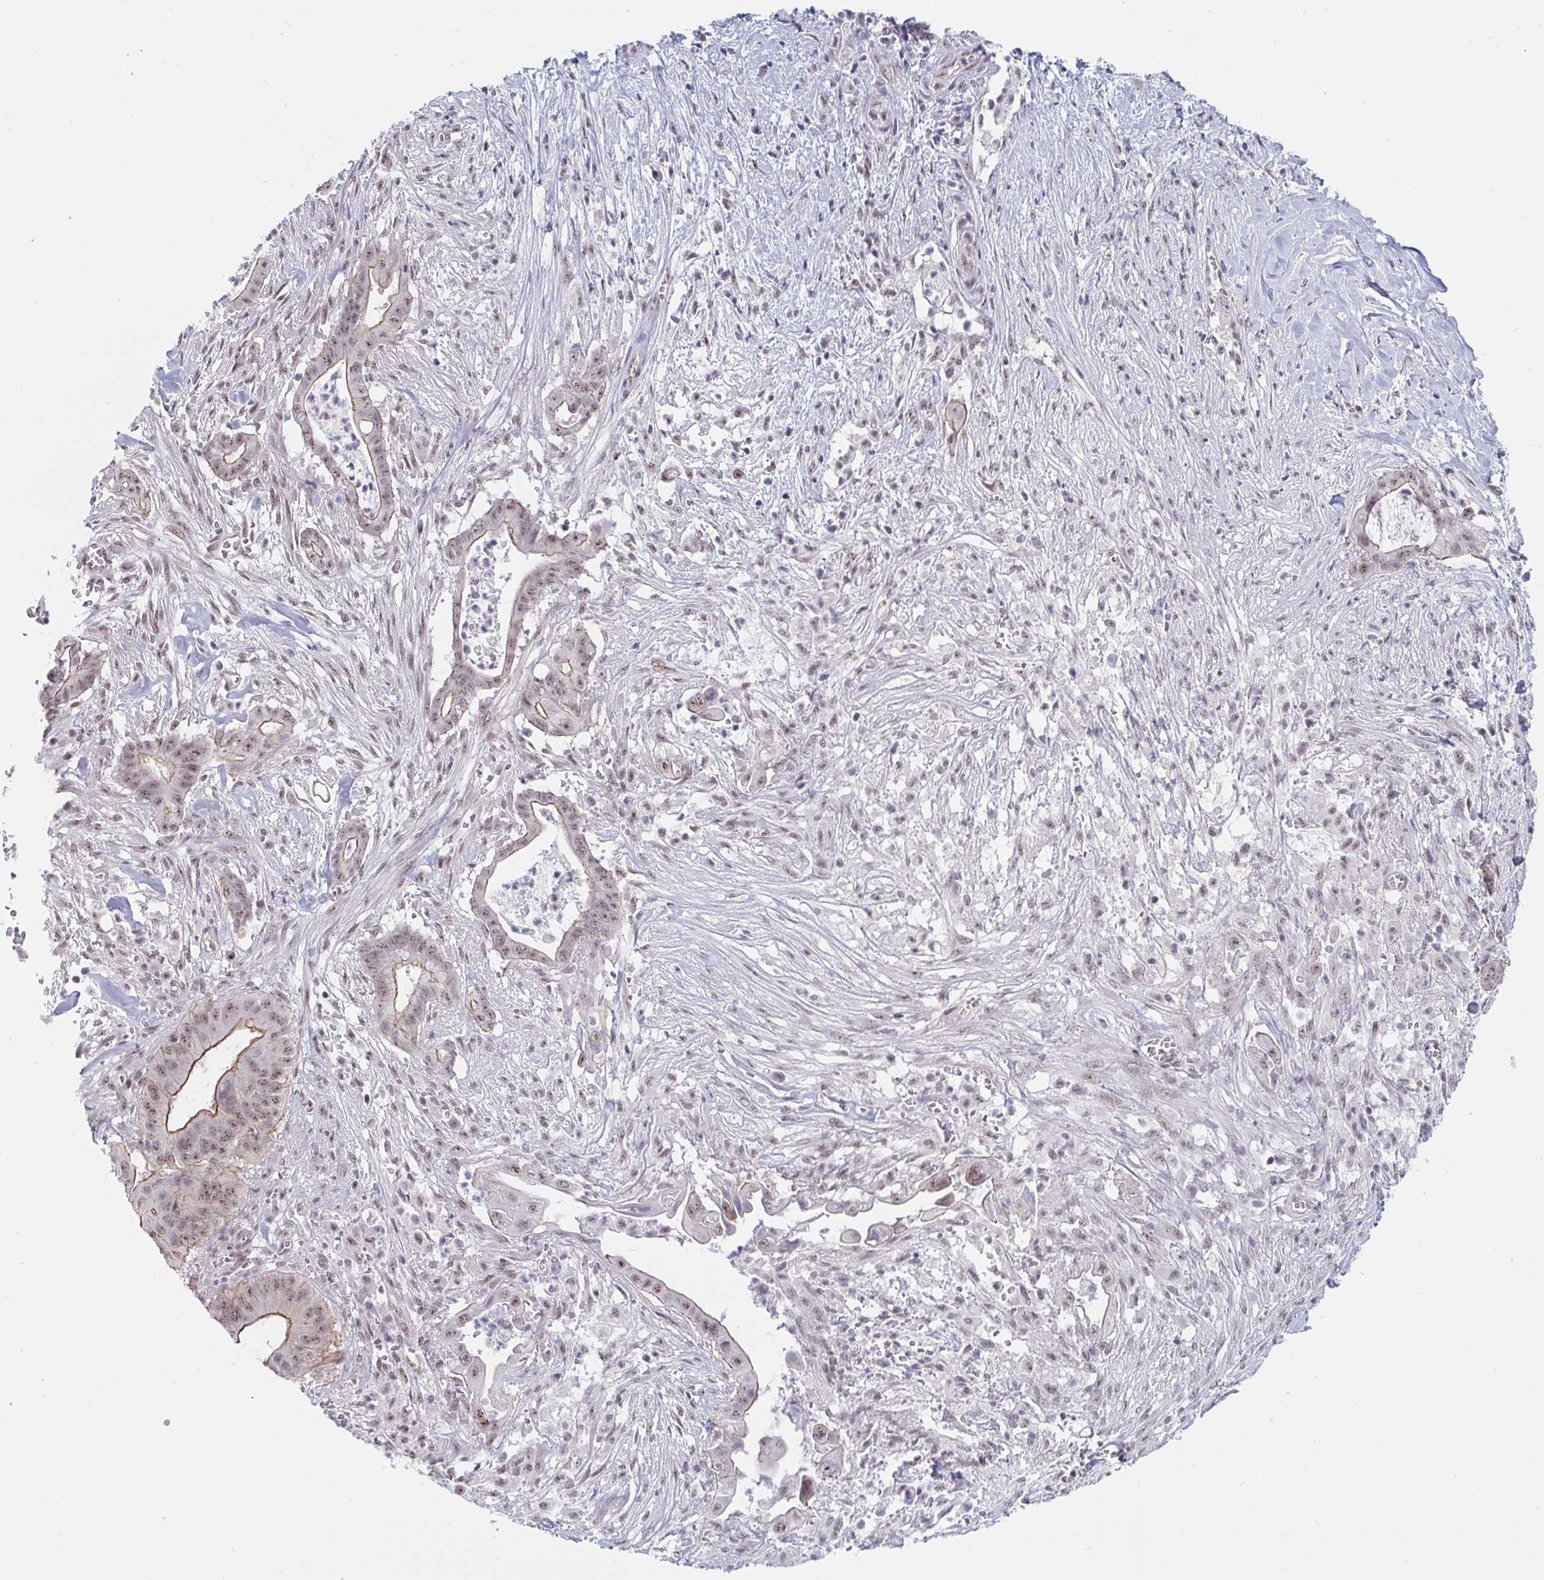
{"staining": {"intensity": "weak", "quantity": "25%-75%", "location": "cytoplasmic/membranous,nuclear"}, "tissue": "pancreatic cancer", "cell_type": "Tumor cells", "image_type": "cancer", "snomed": [{"axis": "morphology", "description": "Adenocarcinoma, NOS"}, {"axis": "topography", "description": "Pancreas"}], "caption": "High-magnification brightfield microscopy of pancreatic cancer stained with DAB (3,3'-diaminobenzidine) (brown) and counterstained with hematoxylin (blue). tumor cells exhibit weak cytoplasmic/membranous and nuclear staining is present in about25%-75% of cells. The protein is stained brown, and the nuclei are stained in blue (DAB (3,3'-diaminobenzidine) IHC with brightfield microscopy, high magnification).", "gene": "PRR14", "patient": {"sex": "male", "age": 61}}